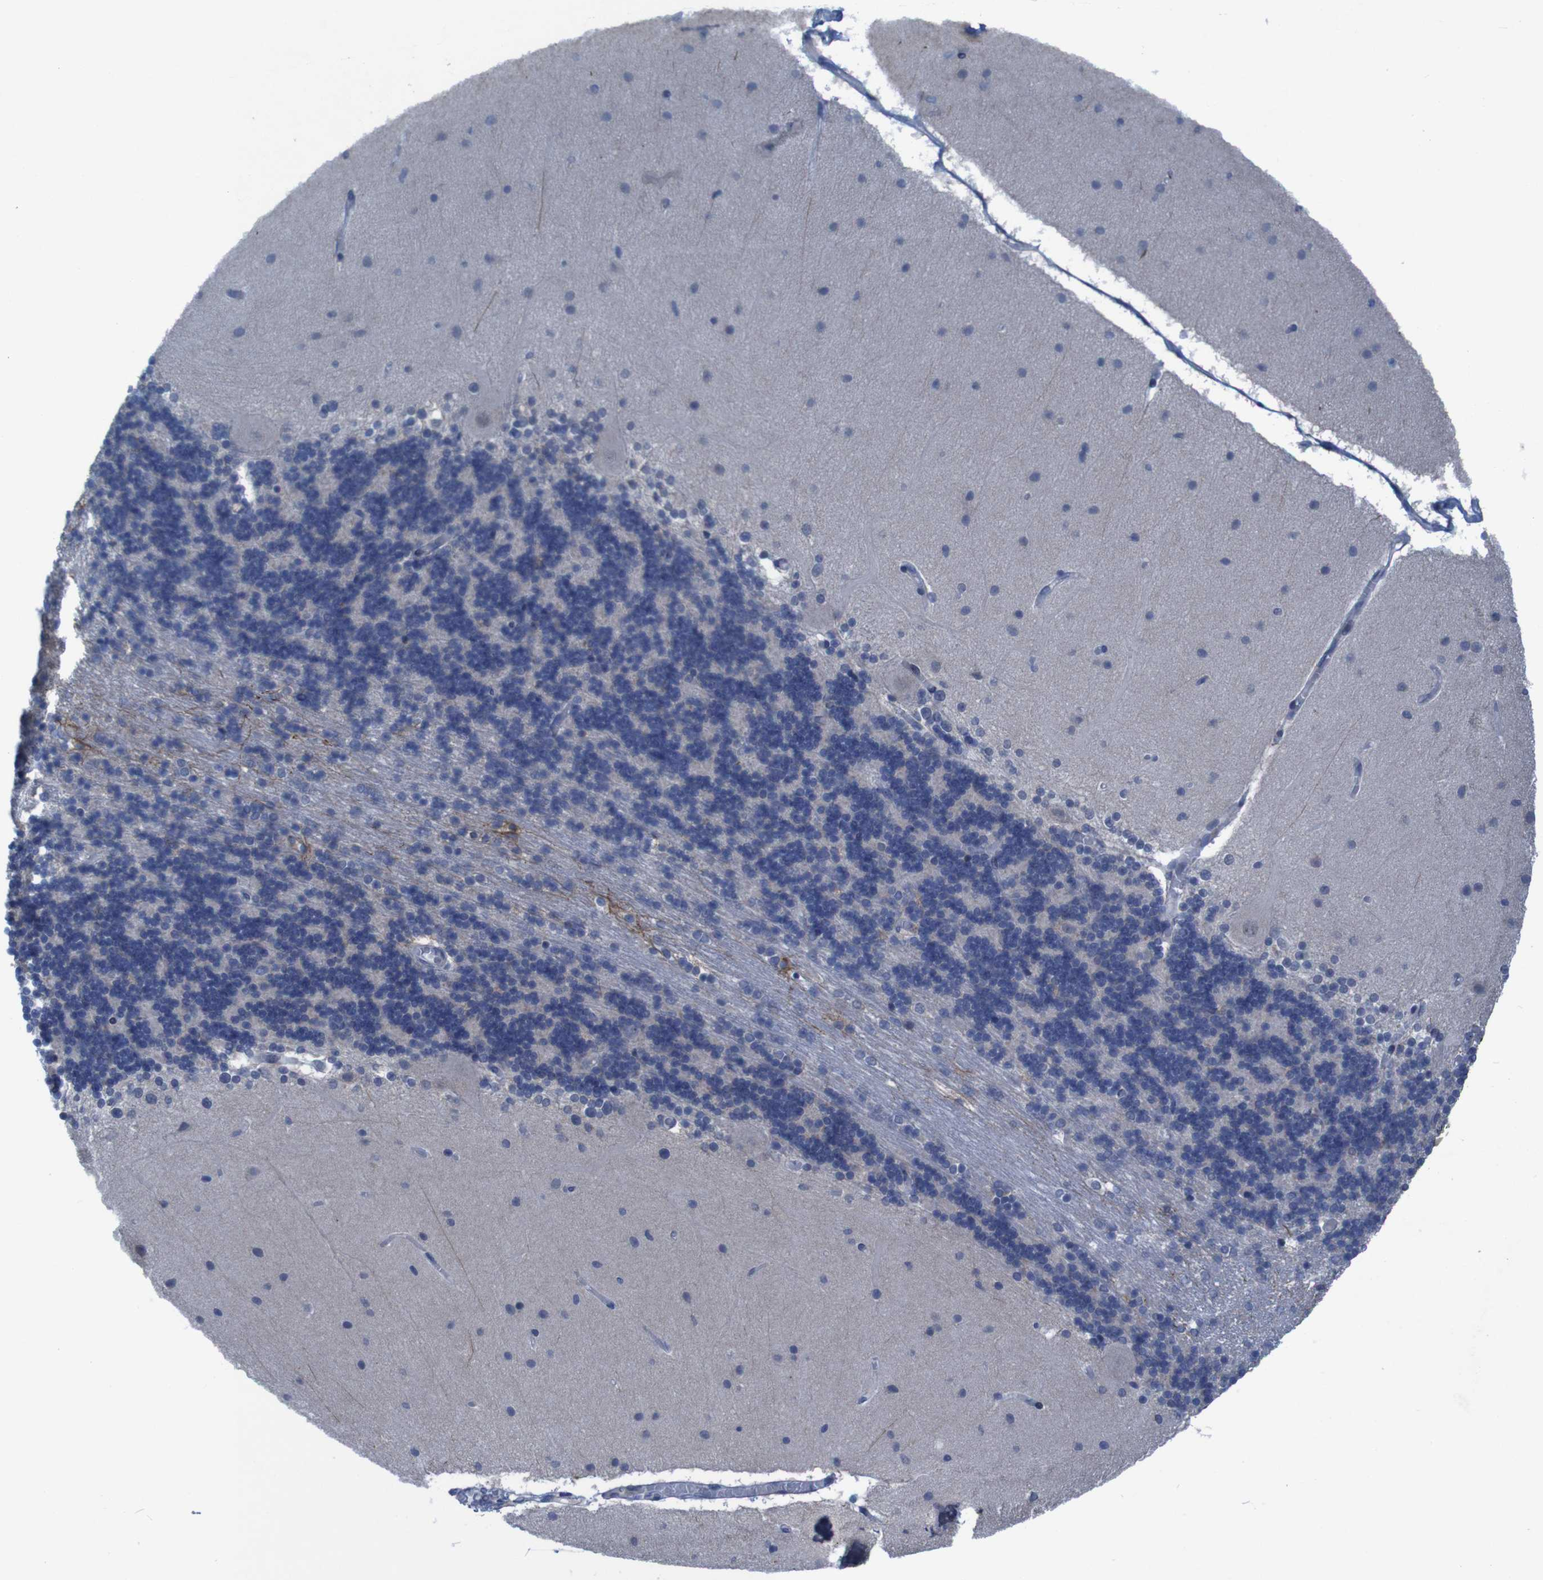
{"staining": {"intensity": "negative", "quantity": "none", "location": "none"}, "tissue": "cerebellum", "cell_type": "Cells in granular layer", "image_type": "normal", "snomed": [{"axis": "morphology", "description": "Normal tissue, NOS"}, {"axis": "topography", "description": "Cerebellum"}], "caption": "IHC histopathology image of benign human cerebellum stained for a protein (brown), which reveals no staining in cells in granular layer.", "gene": "CLDN18", "patient": {"sex": "female", "age": 54}}